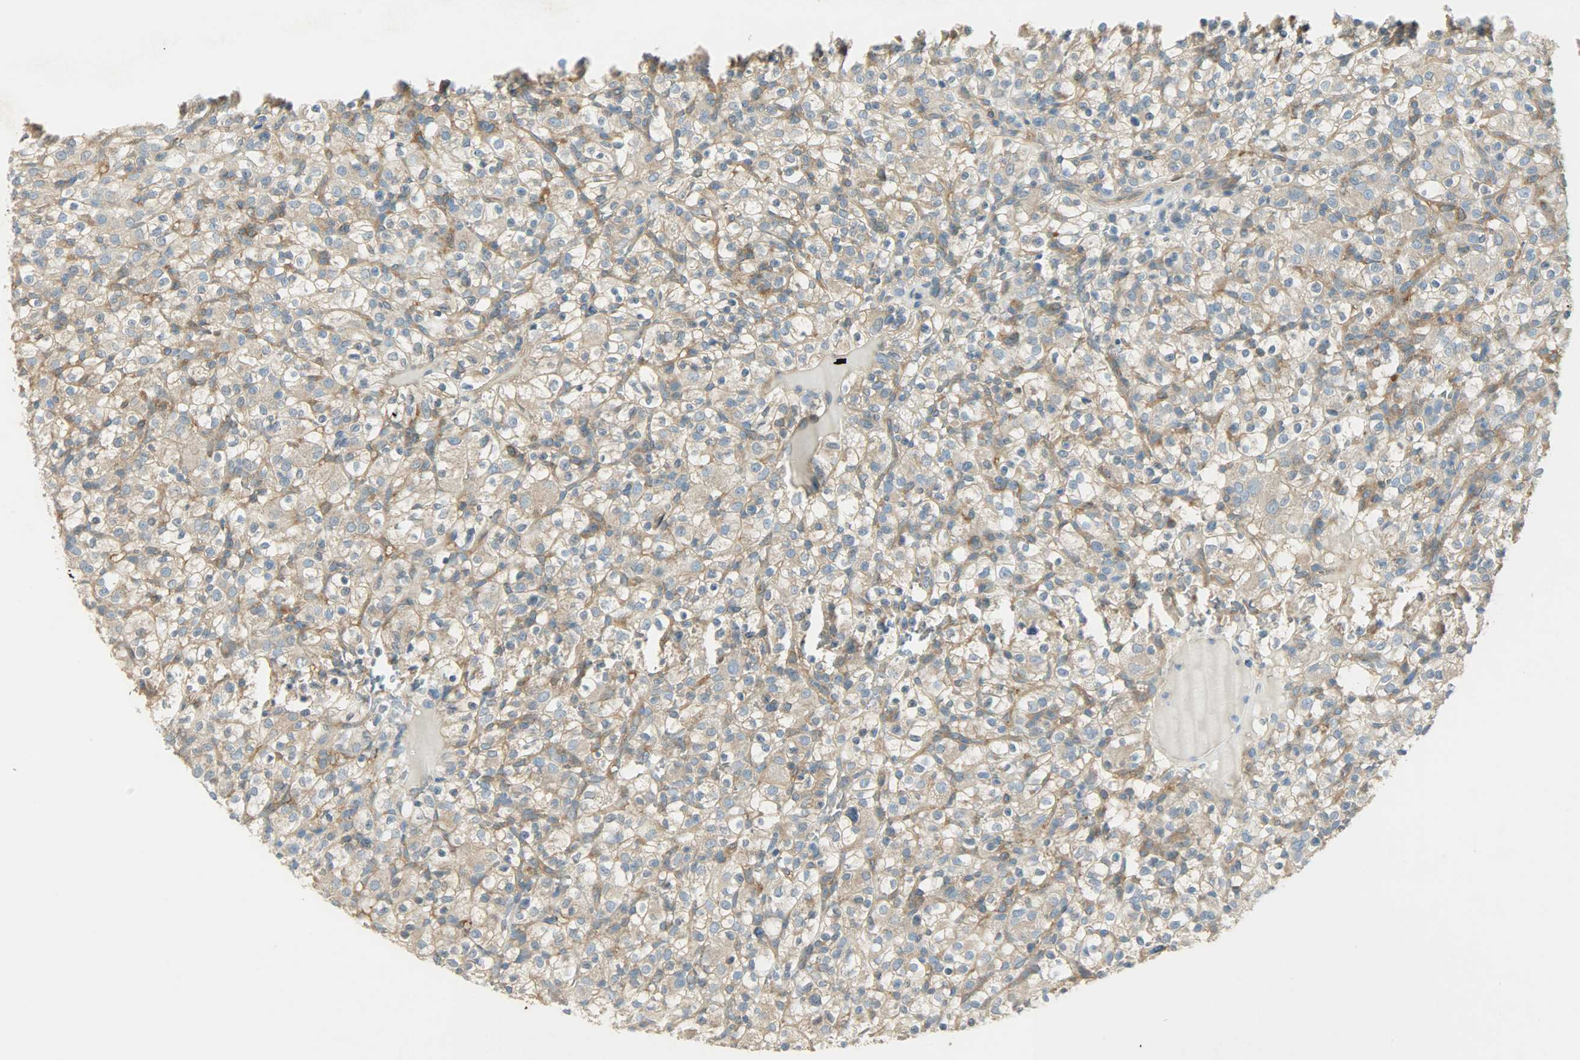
{"staining": {"intensity": "moderate", "quantity": ">75%", "location": "cytoplasmic/membranous"}, "tissue": "renal cancer", "cell_type": "Tumor cells", "image_type": "cancer", "snomed": [{"axis": "morphology", "description": "Normal tissue, NOS"}, {"axis": "morphology", "description": "Adenocarcinoma, NOS"}, {"axis": "topography", "description": "Kidney"}], "caption": "Brown immunohistochemical staining in human renal cancer (adenocarcinoma) reveals moderate cytoplasmic/membranous expression in approximately >75% of tumor cells.", "gene": "TSC22D2", "patient": {"sex": "female", "age": 72}}